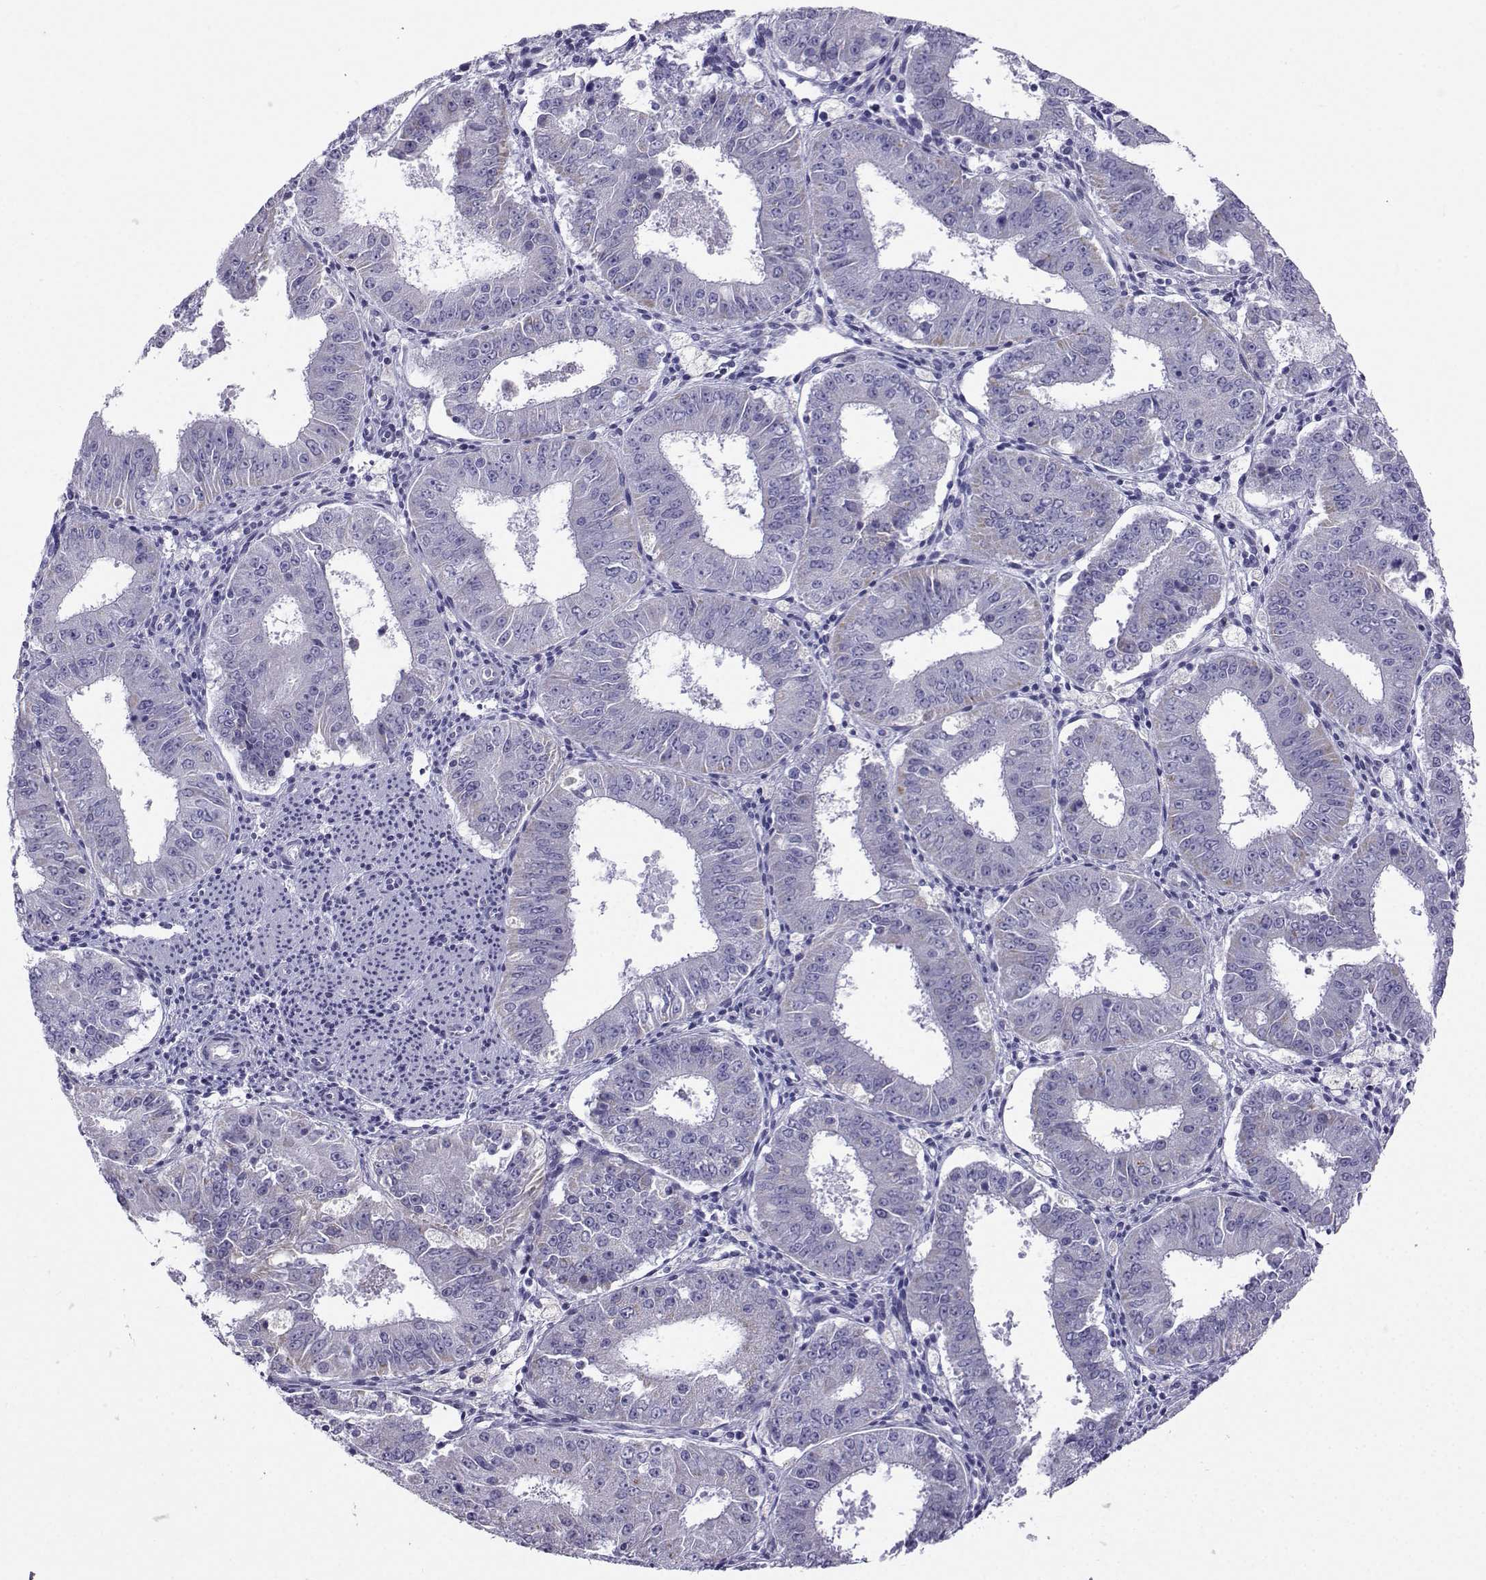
{"staining": {"intensity": "negative", "quantity": "none", "location": "none"}, "tissue": "ovarian cancer", "cell_type": "Tumor cells", "image_type": "cancer", "snomed": [{"axis": "morphology", "description": "Carcinoma, endometroid"}, {"axis": "topography", "description": "Ovary"}], "caption": "This is an immunohistochemistry histopathology image of ovarian cancer (endometroid carcinoma). There is no expression in tumor cells.", "gene": "FBXO24", "patient": {"sex": "female", "age": 42}}